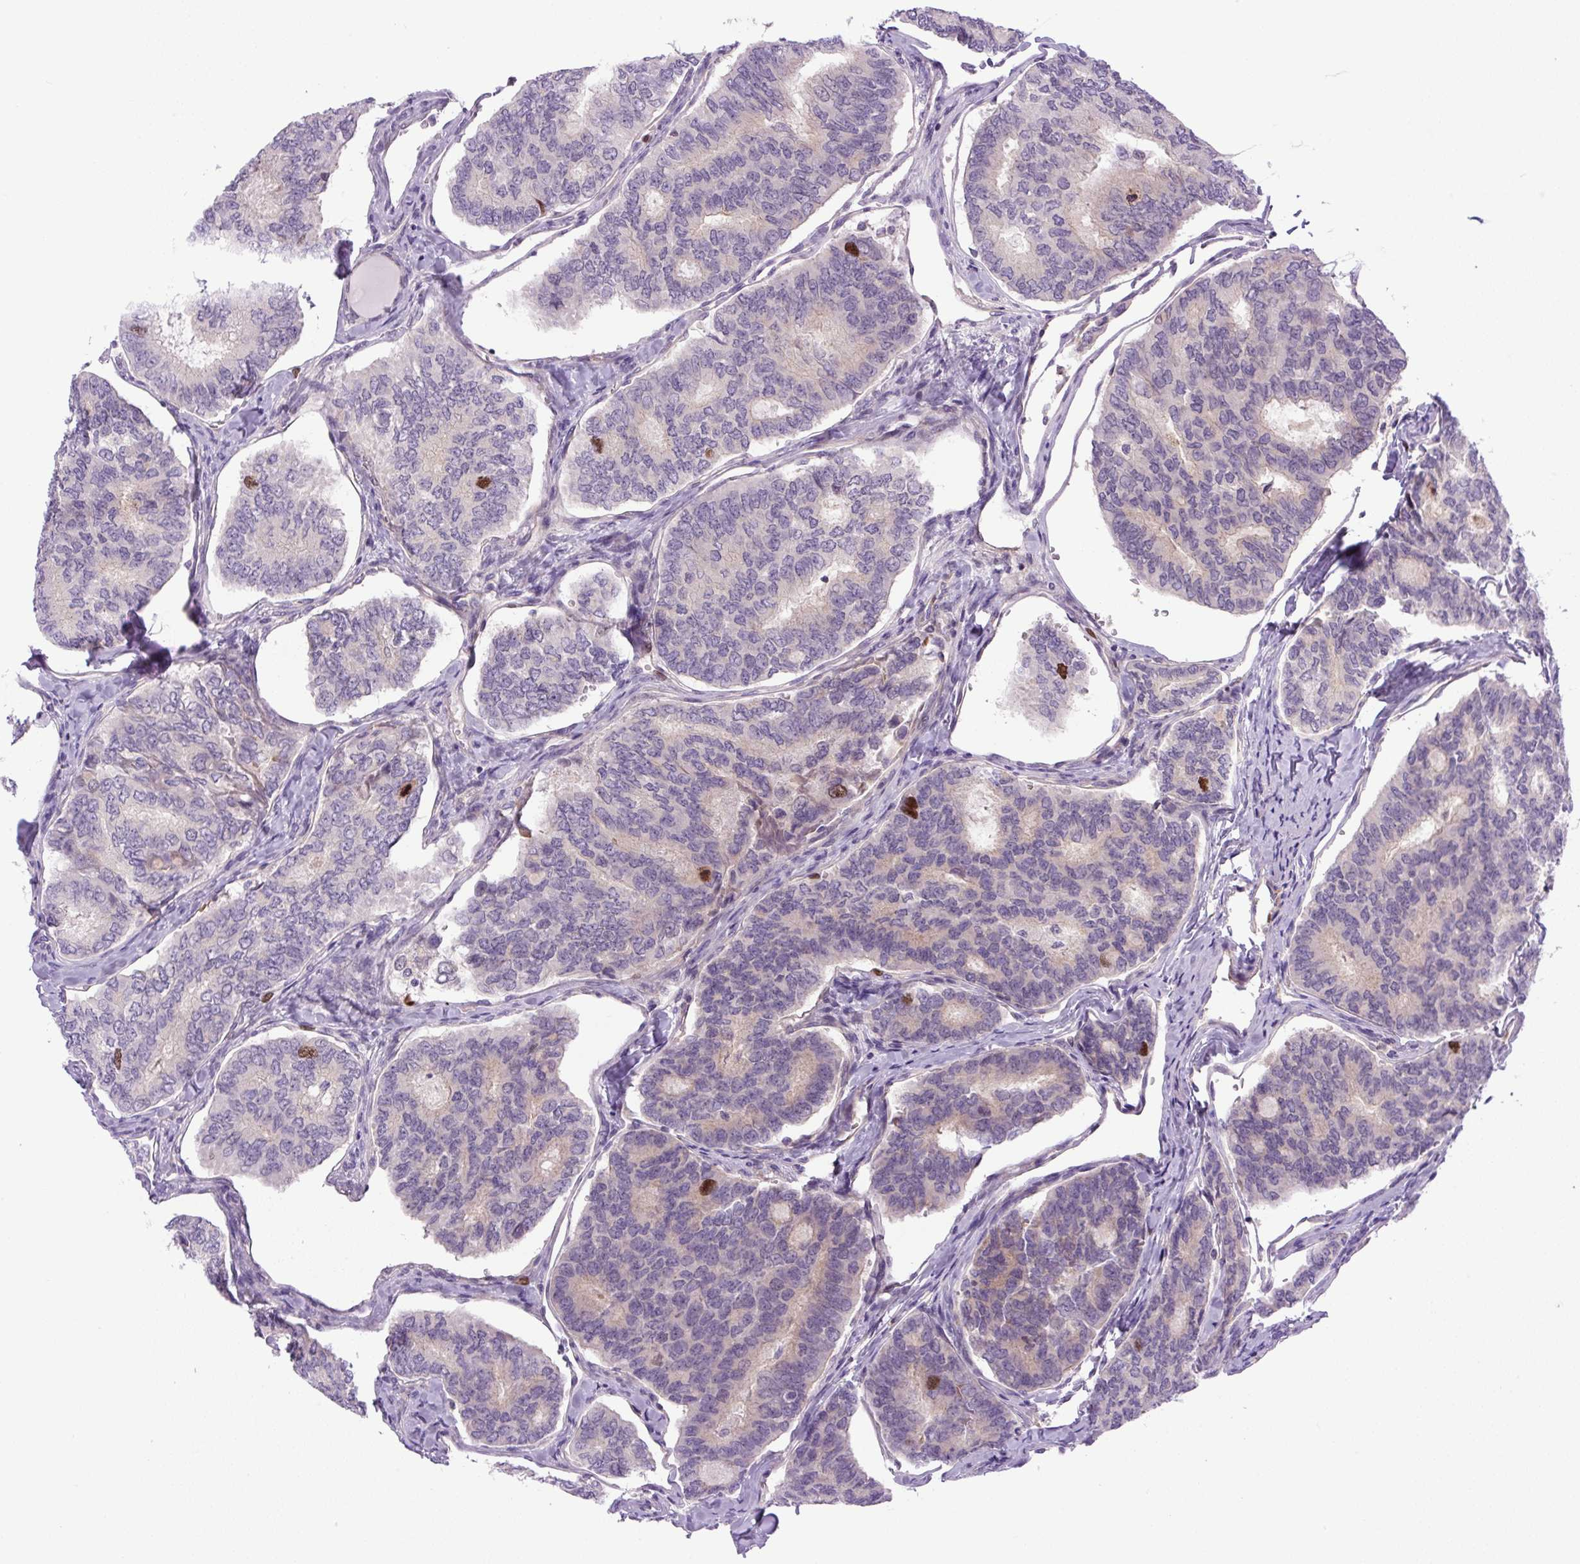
{"staining": {"intensity": "moderate", "quantity": "<25%", "location": "nuclear"}, "tissue": "thyroid cancer", "cell_type": "Tumor cells", "image_type": "cancer", "snomed": [{"axis": "morphology", "description": "Papillary adenocarcinoma, NOS"}, {"axis": "topography", "description": "Thyroid gland"}], "caption": "This image reveals immunohistochemistry (IHC) staining of human thyroid papillary adenocarcinoma, with low moderate nuclear positivity in approximately <25% of tumor cells.", "gene": "KIFC1", "patient": {"sex": "female", "age": 35}}